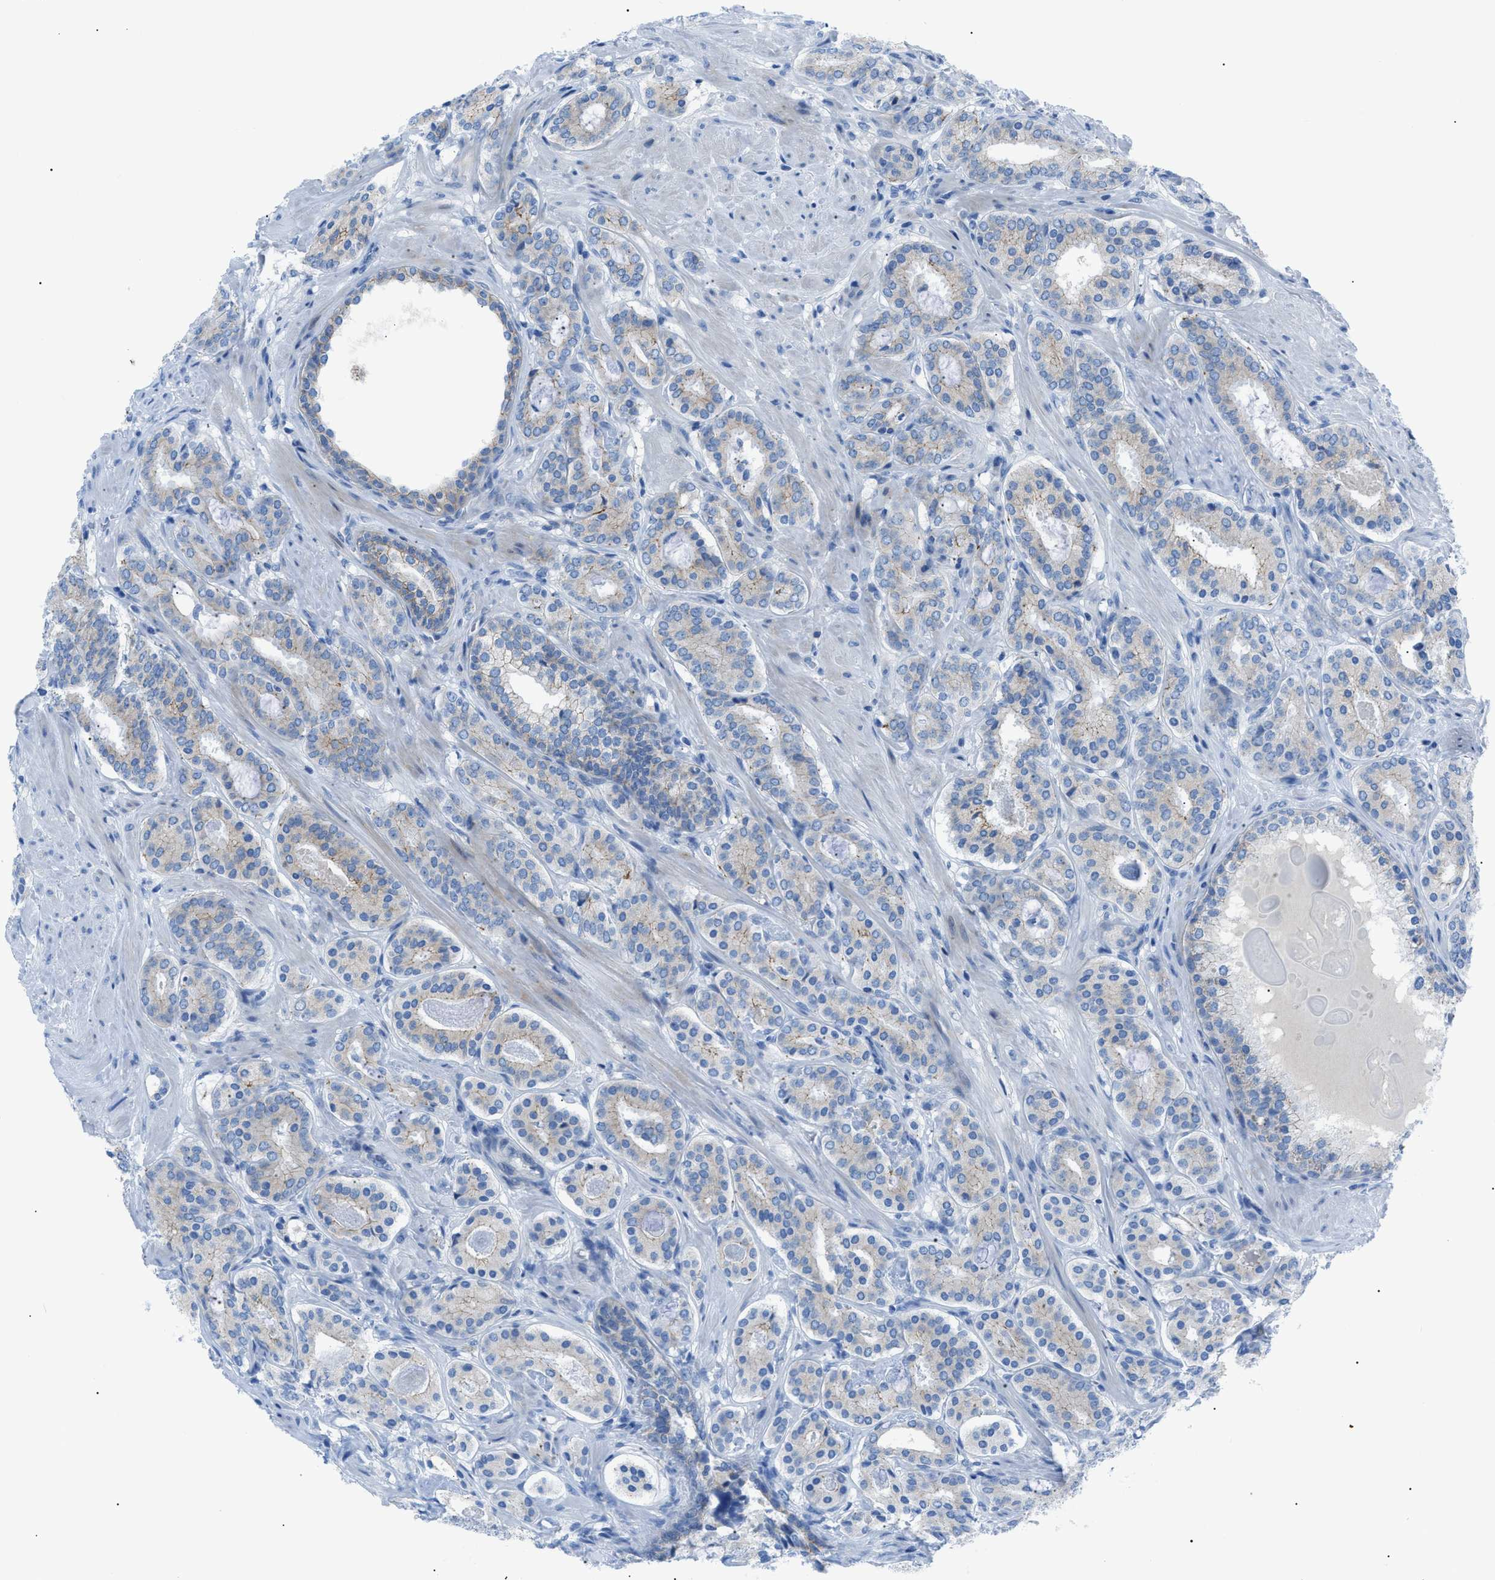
{"staining": {"intensity": "weak", "quantity": "<25%", "location": "cytoplasmic/membranous"}, "tissue": "prostate cancer", "cell_type": "Tumor cells", "image_type": "cancer", "snomed": [{"axis": "morphology", "description": "Adenocarcinoma, Low grade"}, {"axis": "topography", "description": "Prostate"}], "caption": "DAB (3,3'-diaminobenzidine) immunohistochemical staining of human low-grade adenocarcinoma (prostate) exhibits no significant expression in tumor cells.", "gene": "ZDHHC24", "patient": {"sex": "male", "age": 69}}